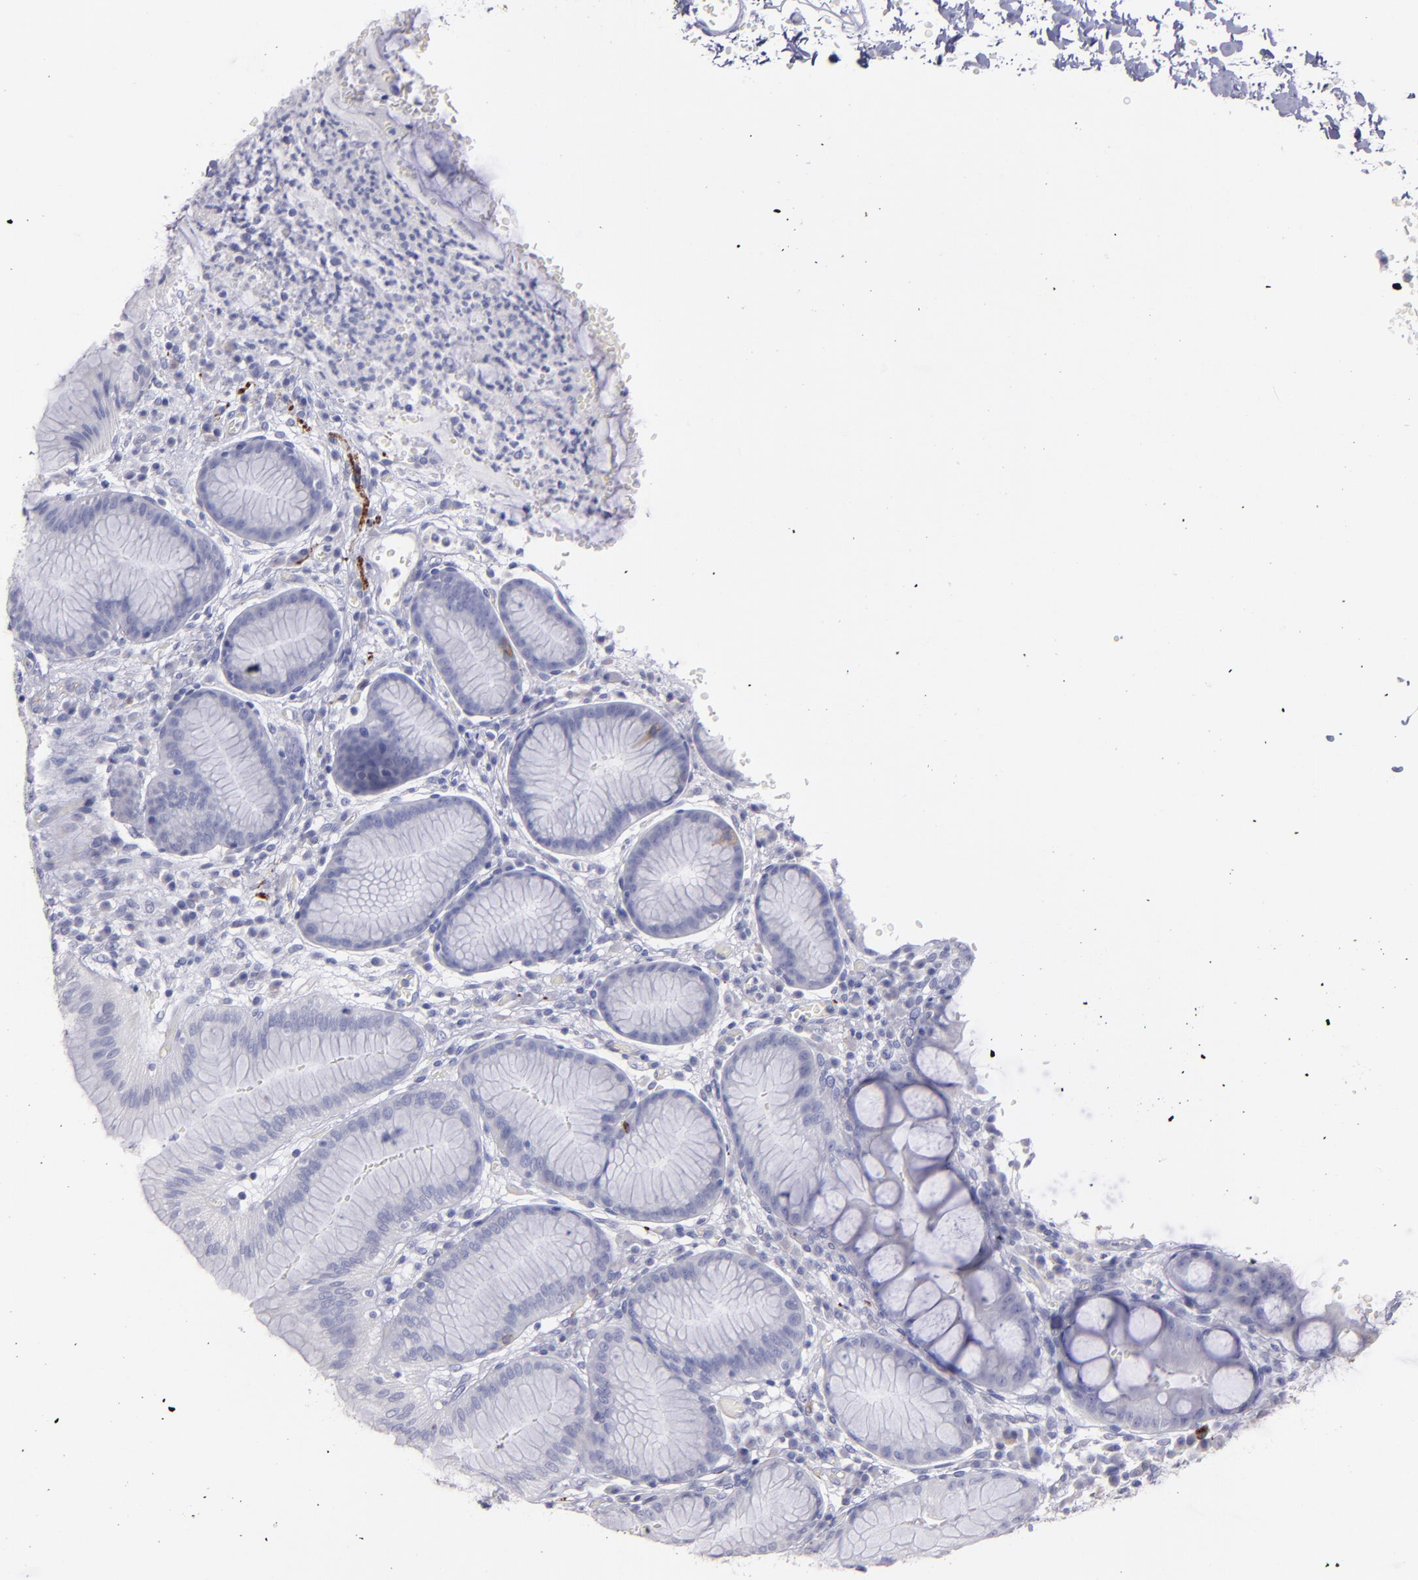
{"staining": {"intensity": "negative", "quantity": "none", "location": "none"}, "tissue": "stomach", "cell_type": "Glandular cells", "image_type": "normal", "snomed": [{"axis": "morphology", "description": "Normal tissue, NOS"}, {"axis": "morphology", "description": "Inflammation, NOS"}, {"axis": "topography", "description": "Stomach, lower"}], "caption": "DAB (3,3'-diaminobenzidine) immunohistochemical staining of benign stomach displays no significant expression in glandular cells. (DAB (3,3'-diaminobenzidine) immunohistochemistry (IHC) visualized using brightfield microscopy, high magnification).", "gene": "SNAP25", "patient": {"sex": "male", "age": 59}}